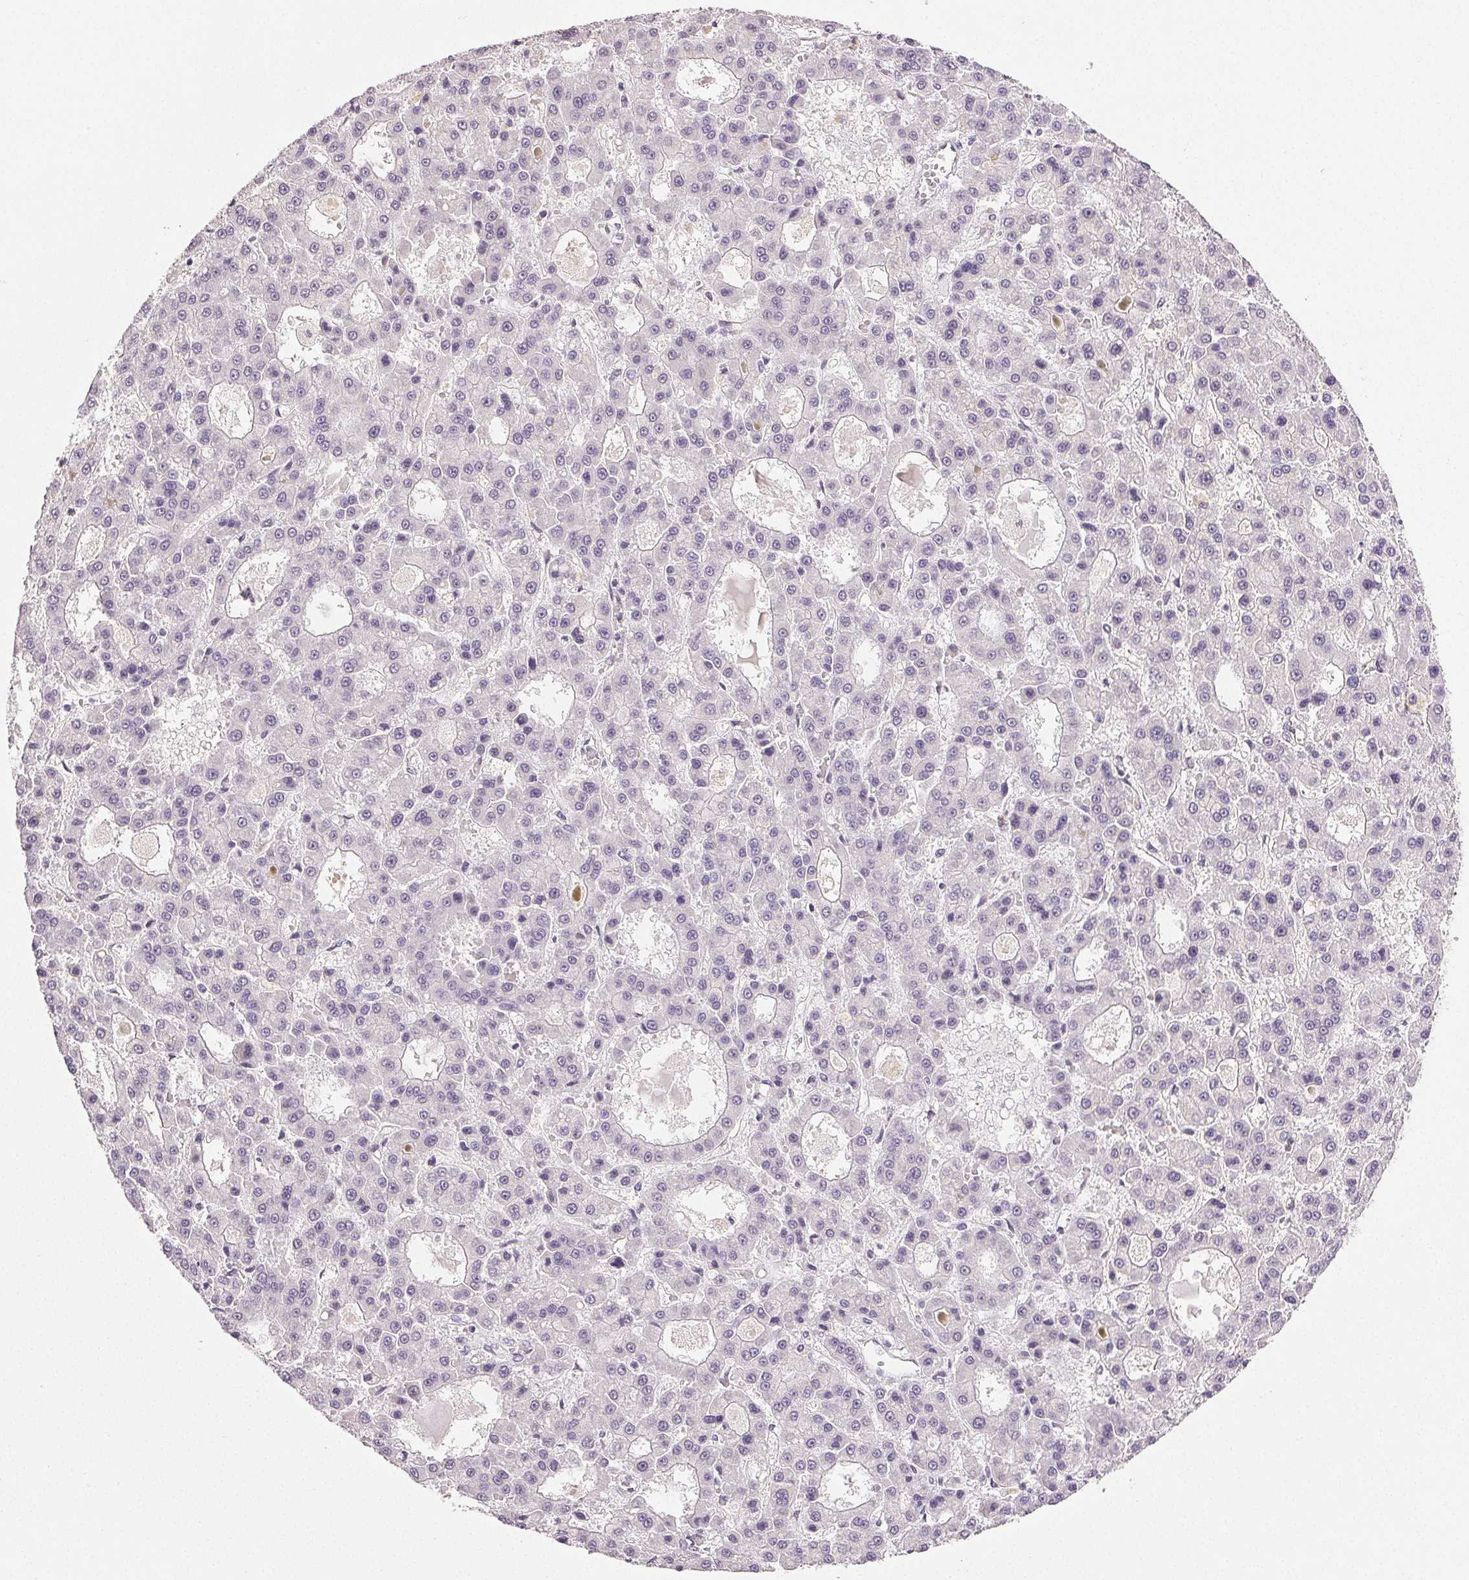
{"staining": {"intensity": "negative", "quantity": "none", "location": "none"}, "tissue": "liver cancer", "cell_type": "Tumor cells", "image_type": "cancer", "snomed": [{"axis": "morphology", "description": "Carcinoma, Hepatocellular, NOS"}, {"axis": "topography", "description": "Liver"}], "caption": "IHC micrograph of human liver cancer stained for a protein (brown), which displays no staining in tumor cells. The staining was performed using DAB (3,3'-diaminobenzidine) to visualize the protein expression in brown, while the nuclei were stained in blue with hematoxylin (Magnification: 20x).", "gene": "PLCB1", "patient": {"sex": "male", "age": 70}}